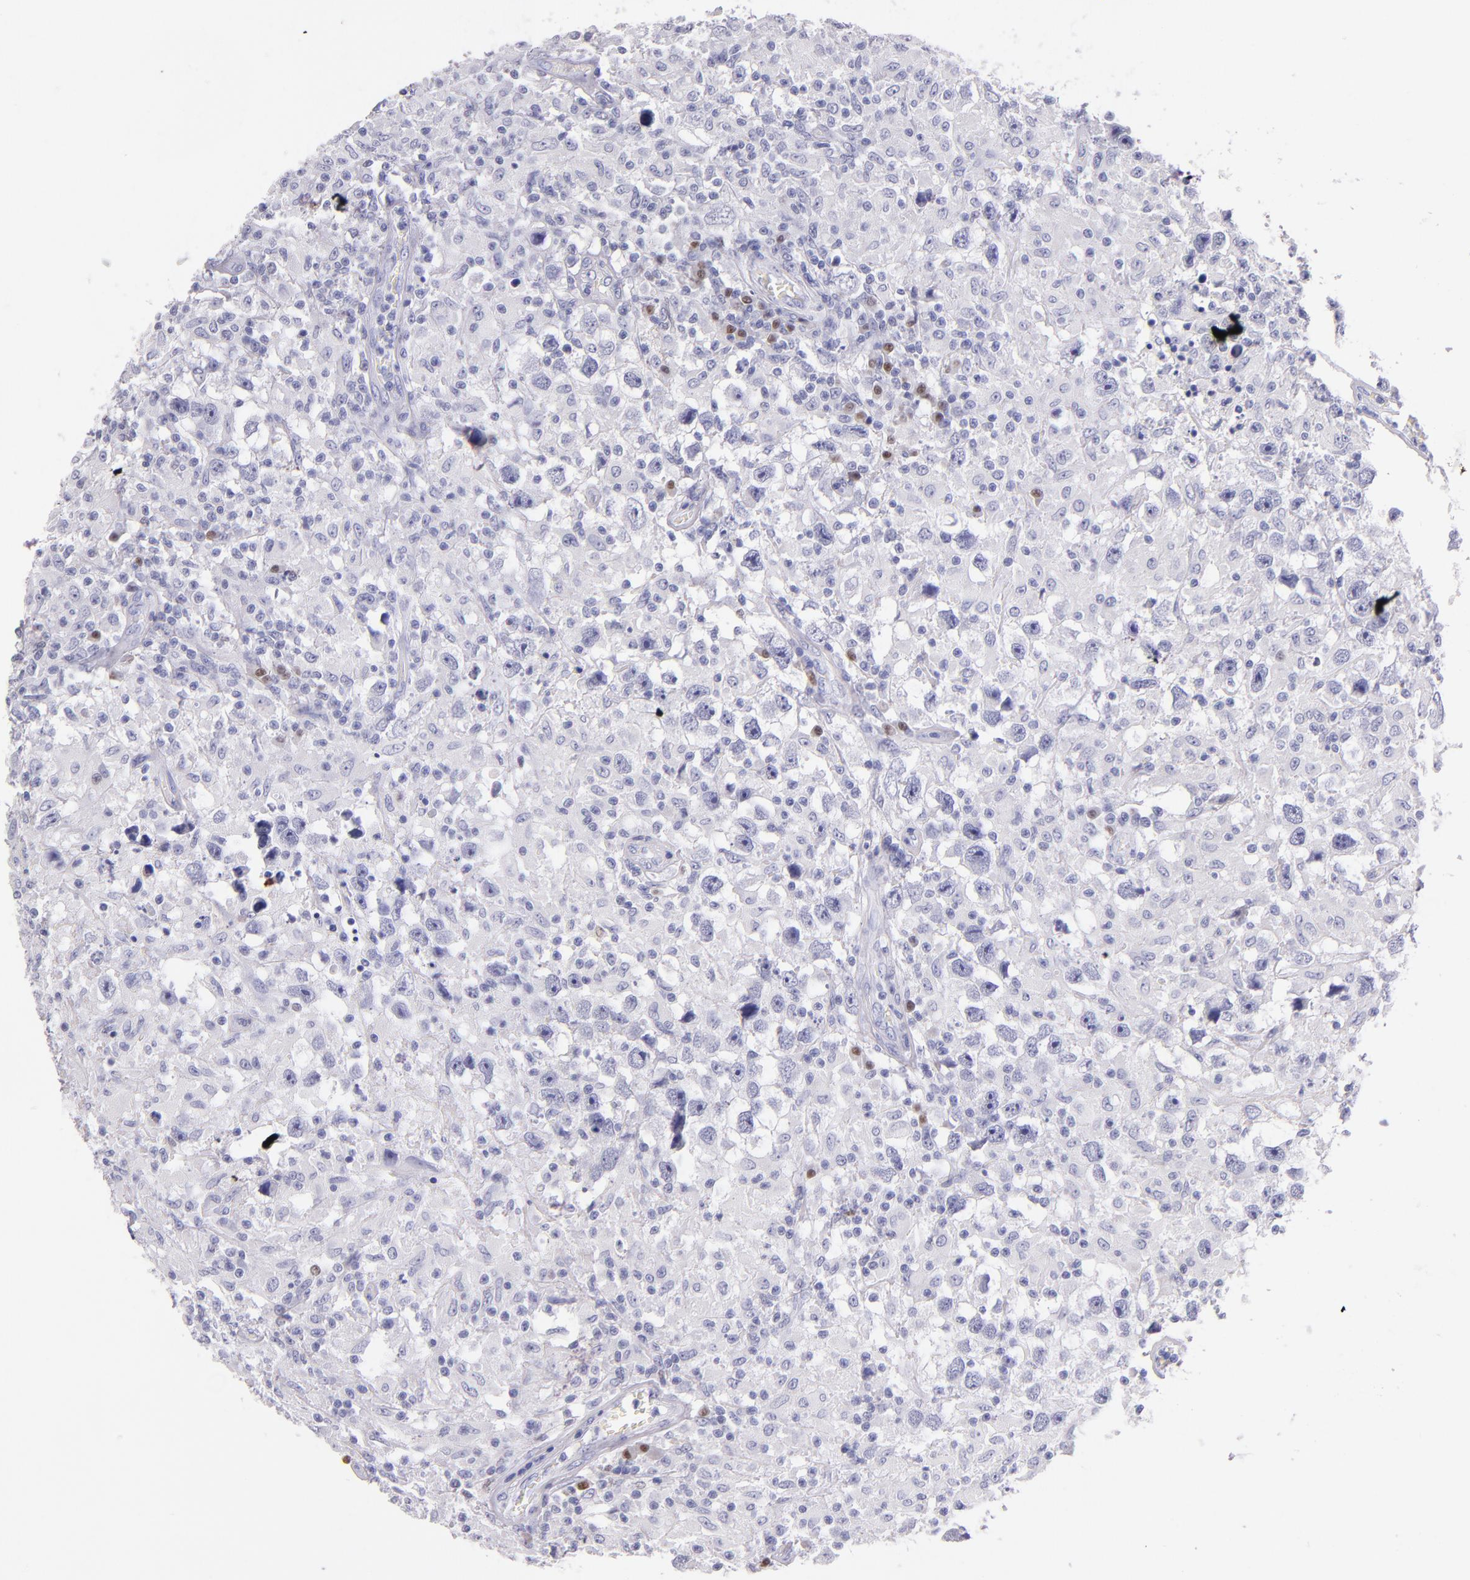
{"staining": {"intensity": "negative", "quantity": "none", "location": "none"}, "tissue": "testis cancer", "cell_type": "Tumor cells", "image_type": "cancer", "snomed": [{"axis": "morphology", "description": "Seminoma, NOS"}, {"axis": "topography", "description": "Testis"}], "caption": "The histopathology image exhibits no significant staining in tumor cells of testis cancer (seminoma).", "gene": "IRF4", "patient": {"sex": "male", "age": 34}}